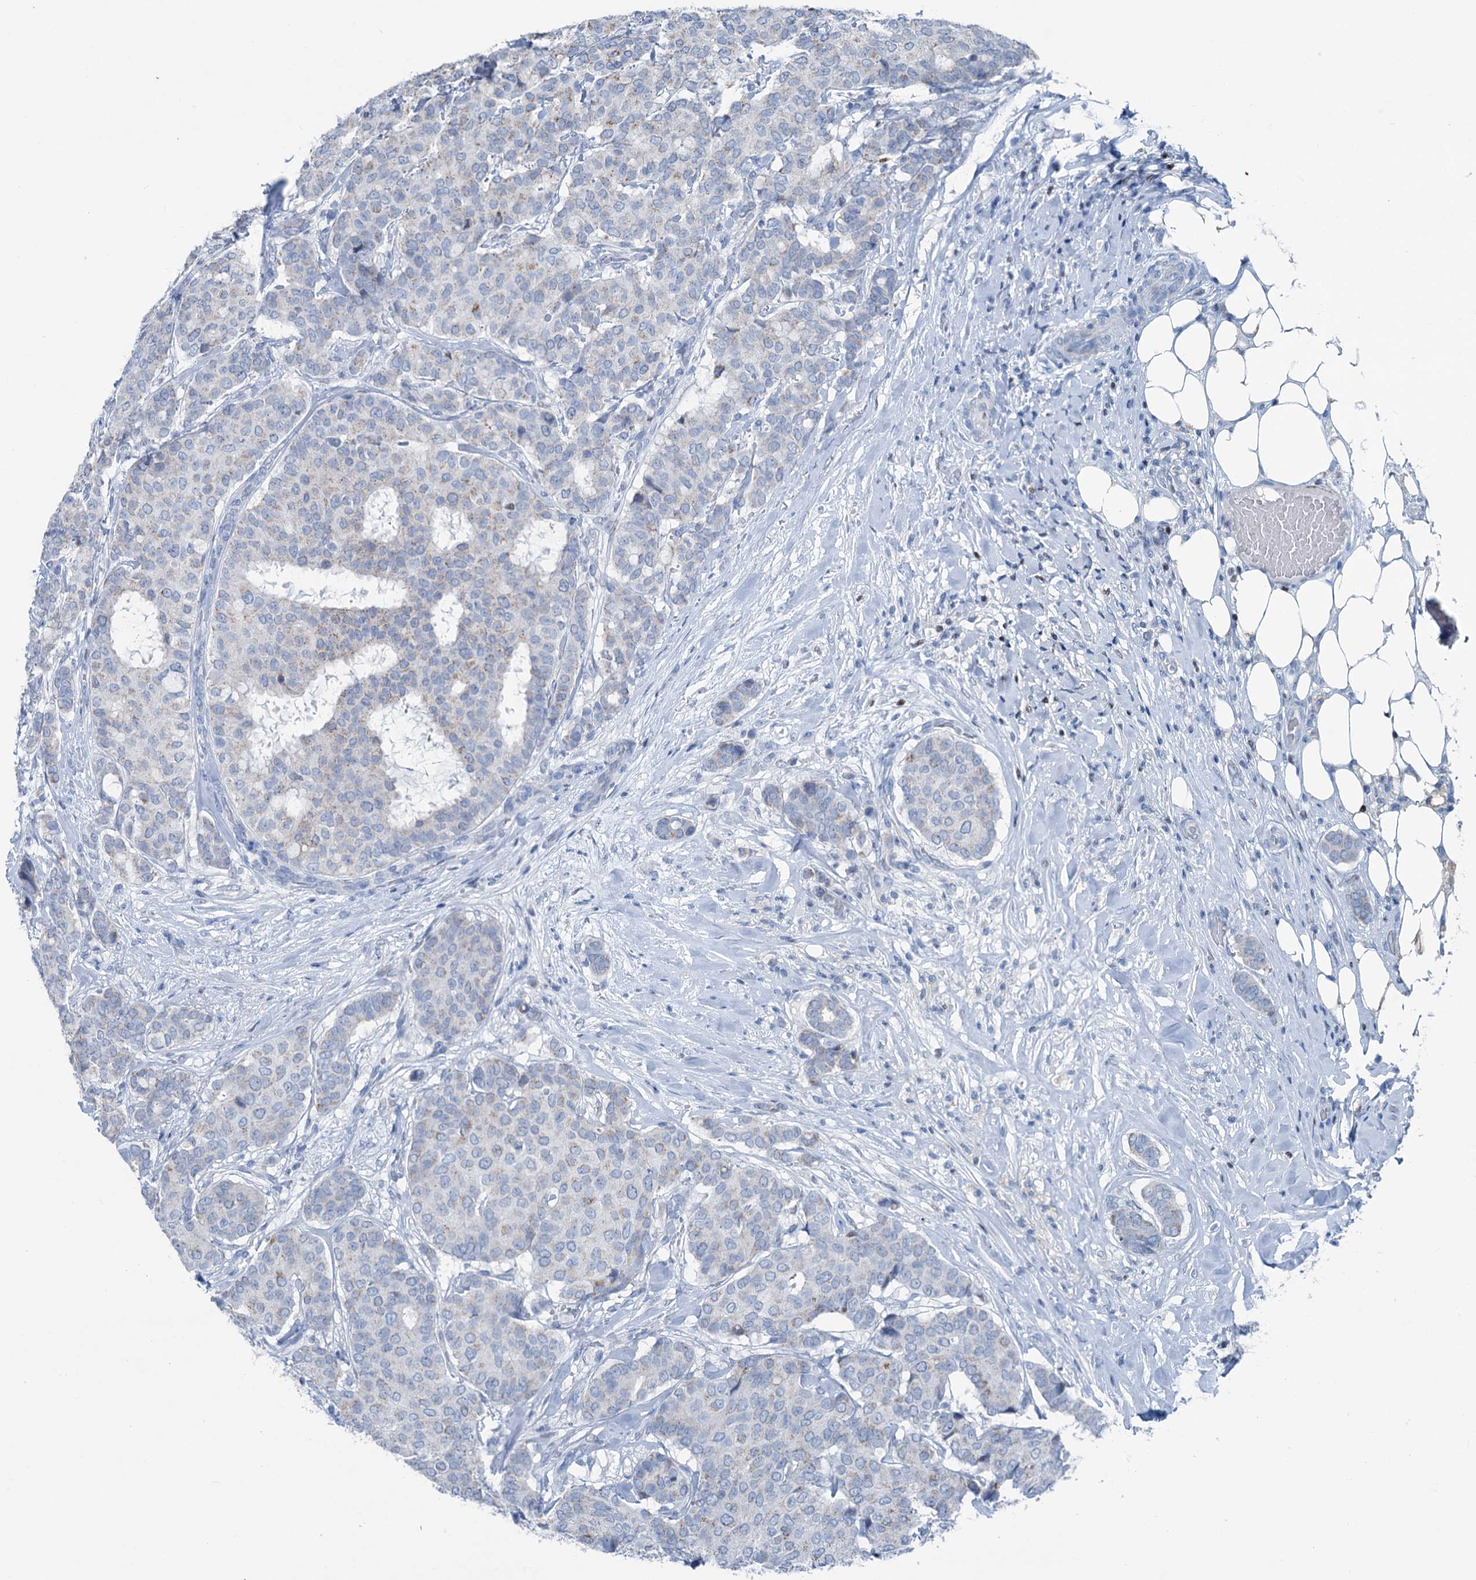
{"staining": {"intensity": "weak", "quantity": "<25%", "location": "cytoplasmic/membranous"}, "tissue": "breast cancer", "cell_type": "Tumor cells", "image_type": "cancer", "snomed": [{"axis": "morphology", "description": "Duct carcinoma"}, {"axis": "topography", "description": "Breast"}], "caption": "This is an immunohistochemistry histopathology image of human breast cancer (invasive ductal carcinoma). There is no expression in tumor cells.", "gene": "ELP4", "patient": {"sex": "female", "age": 75}}